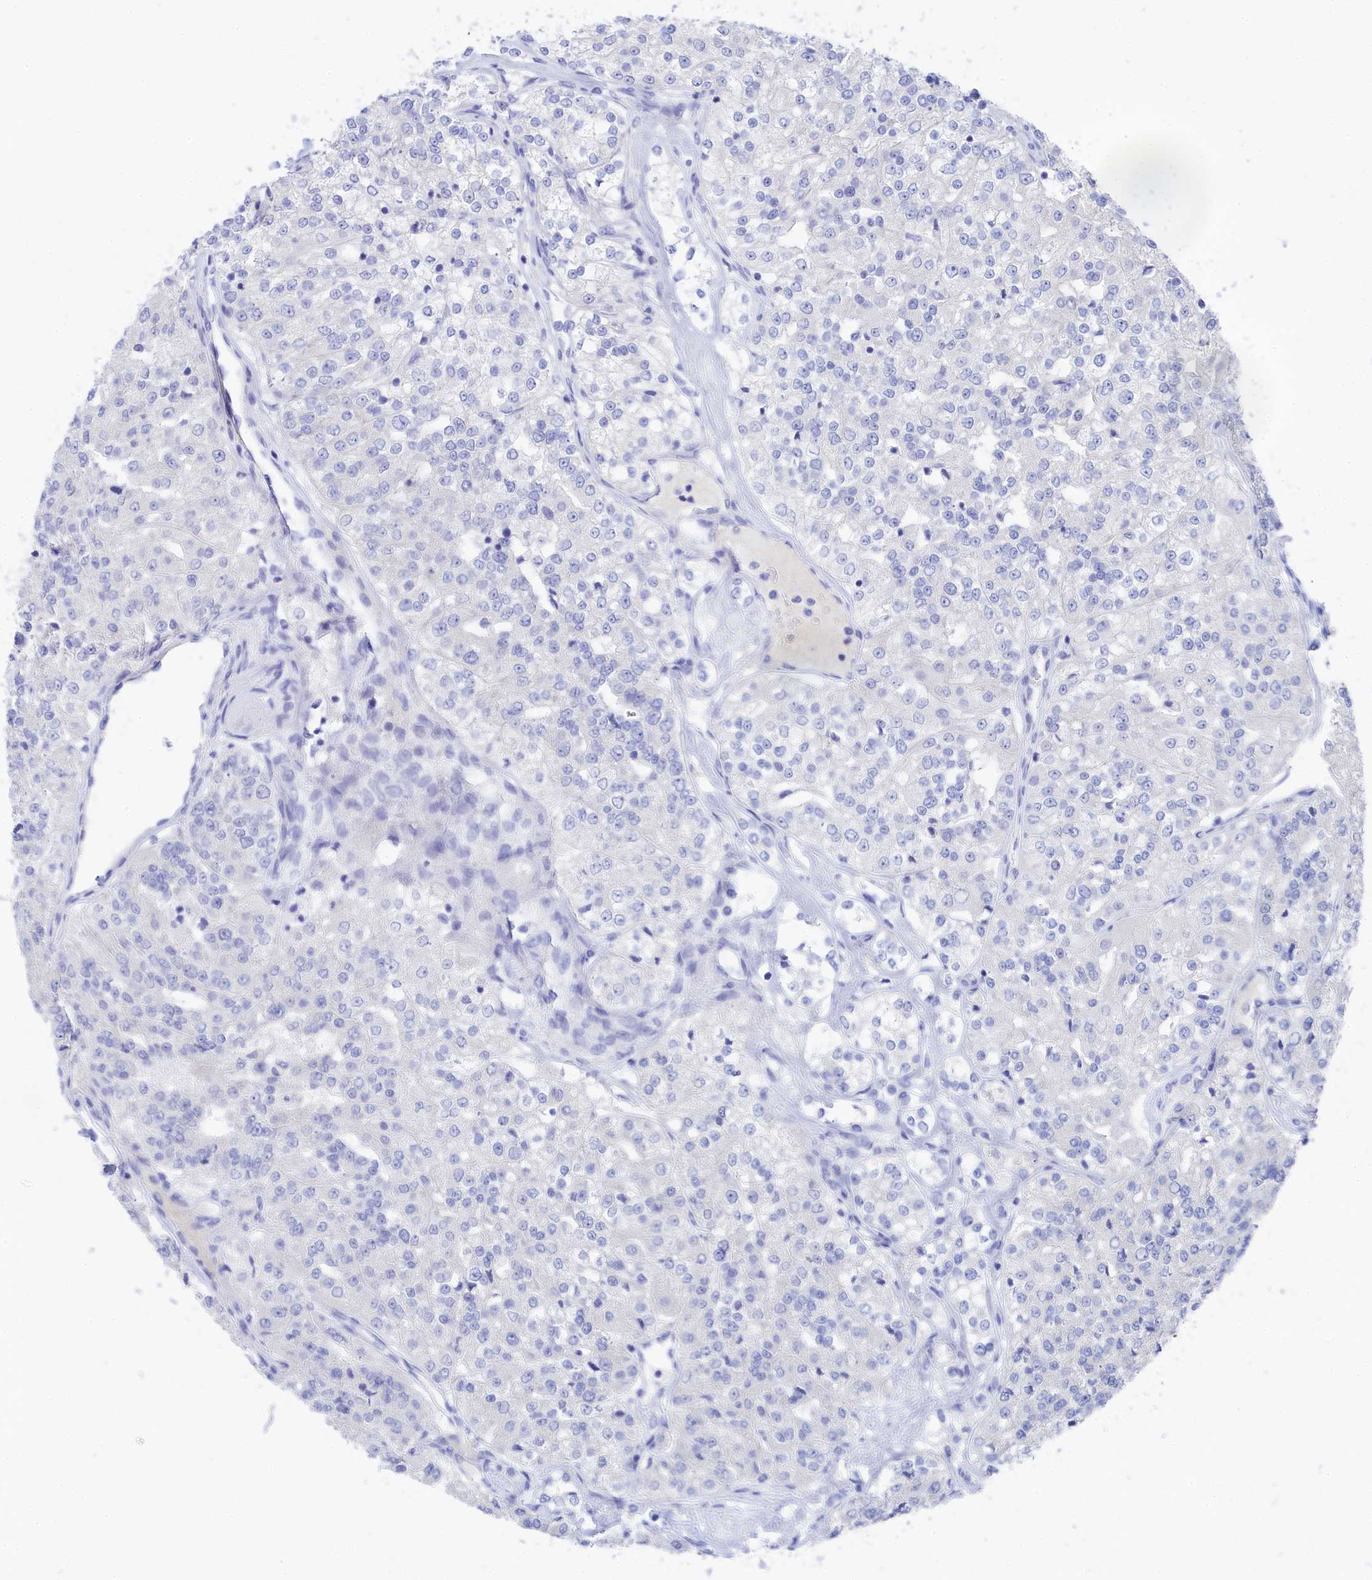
{"staining": {"intensity": "negative", "quantity": "none", "location": "none"}, "tissue": "renal cancer", "cell_type": "Tumor cells", "image_type": "cancer", "snomed": [{"axis": "morphology", "description": "Adenocarcinoma, NOS"}, {"axis": "topography", "description": "Kidney"}], "caption": "Renal cancer was stained to show a protein in brown. There is no significant expression in tumor cells.", "gene": "TRIM10", "patient": {"sex": "female", "age": 63}}